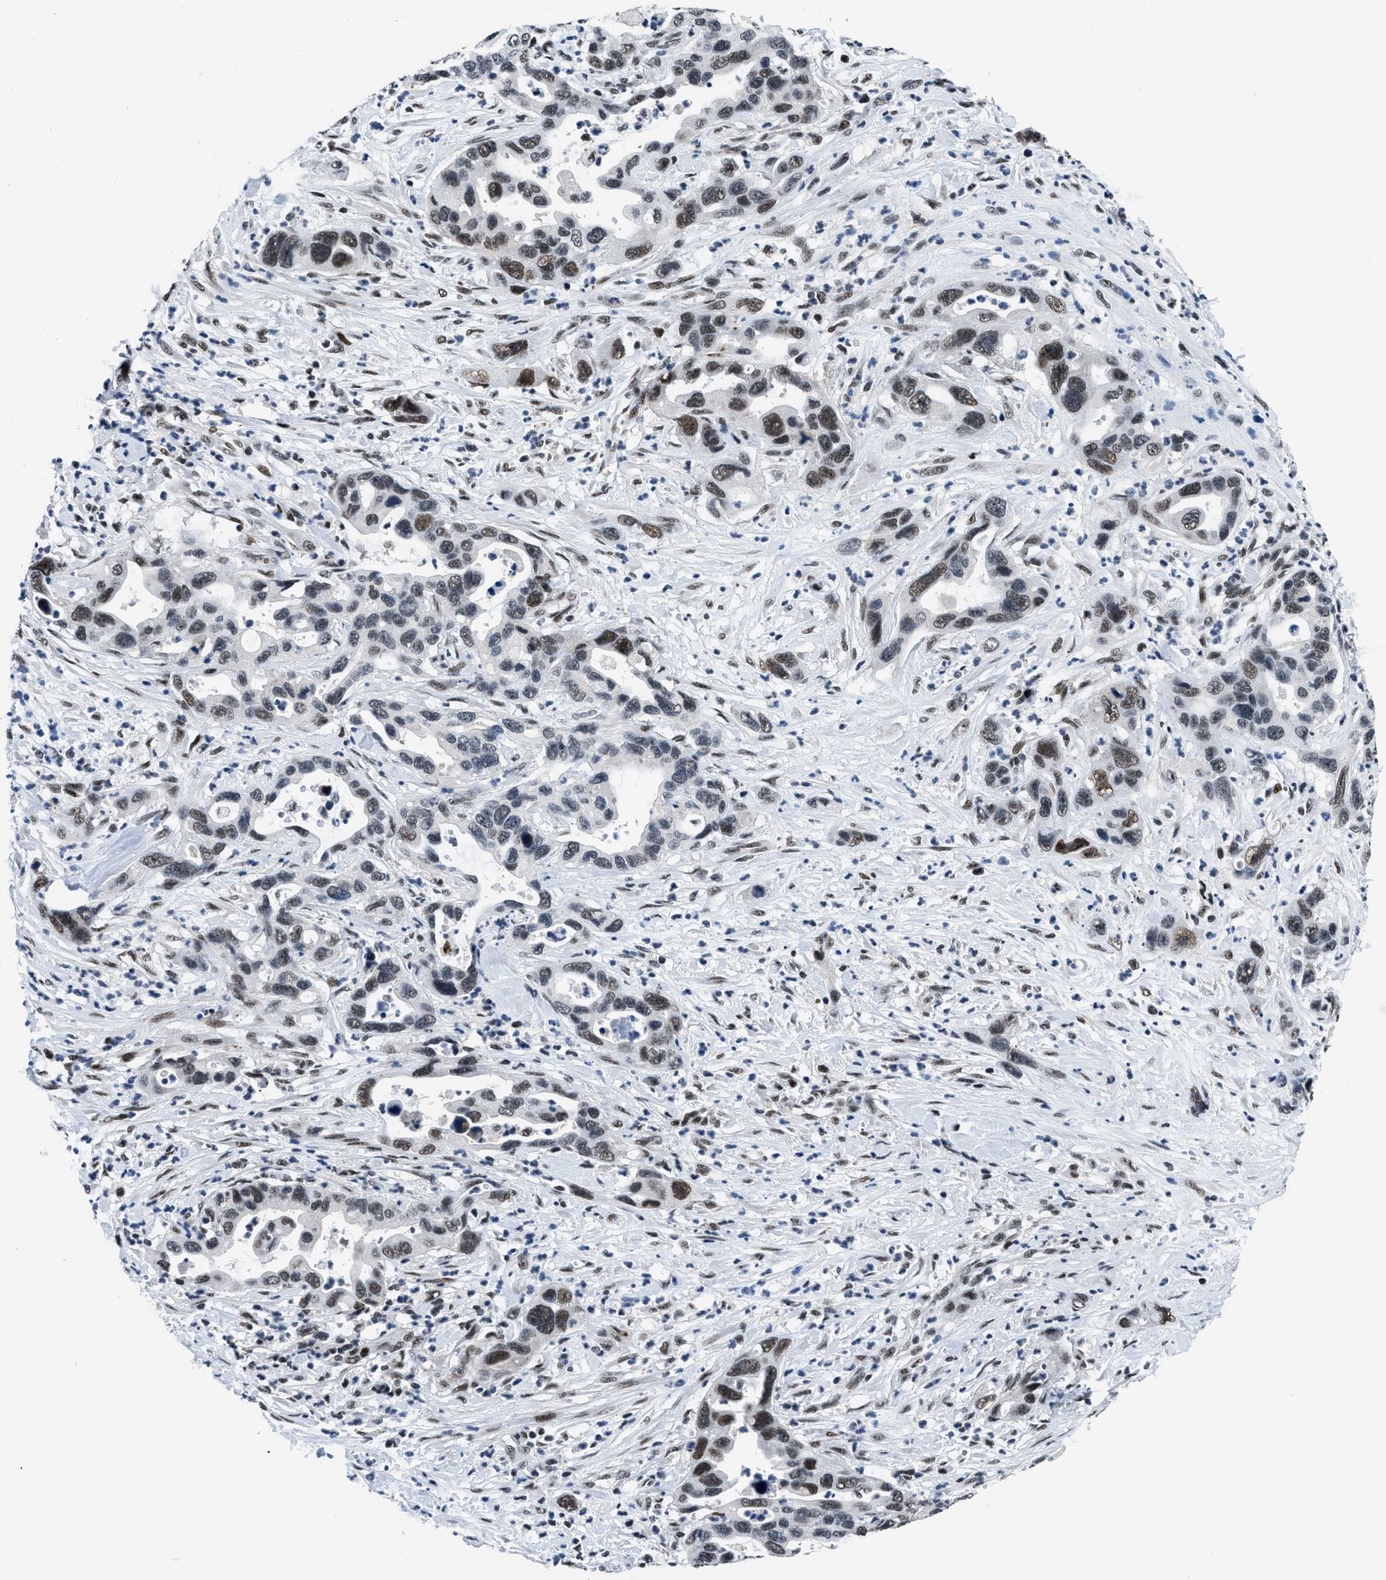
{"staining": {"intensity": "strong", "quantity": ">75%", "location": "nuclear"}, "tissue": "pancreatic cancer", "cell_type": "Tumor cells", "image_type": "cancer", "snomed": [{"axis": "morphology", "description": "Adenocarcinoma, NOS"}, {"axis": "topography", "description": "Pancreas"}], "caption": "Strong nuclear staining is appreciated in approximately >75% of tumor cells in pancreatic cancer (adenocarcinoma). (brown staining indicates protein expression, while blue staining denotes nuclei).", "gene": "SMARCB1", "patient": {"sex": "female", "age": 70}}